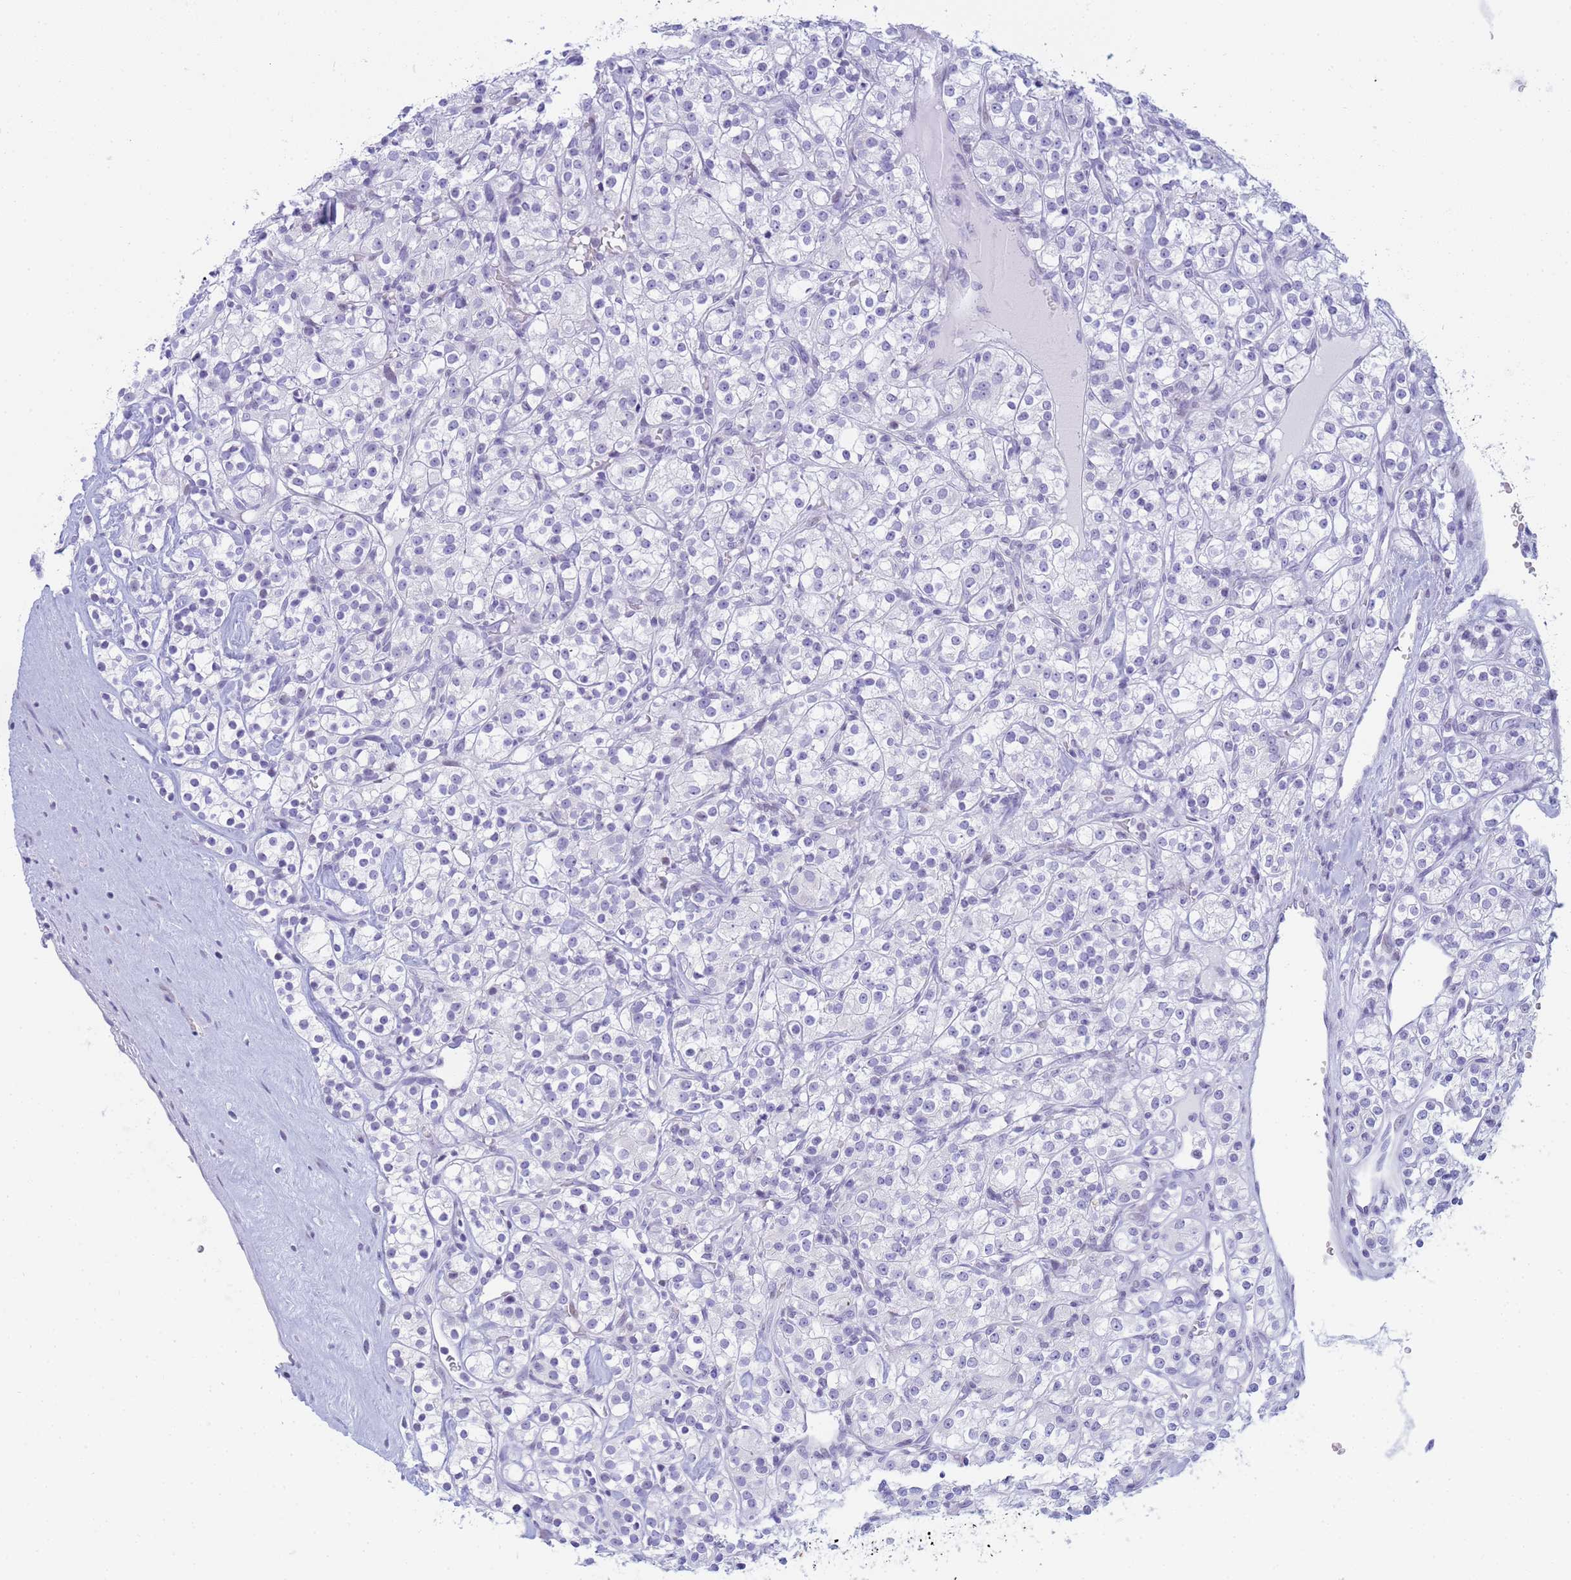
{"staining": {"intensity": "negative", "quantity": "none", "location": "none"}, "tissue": "renal cancer", "cell_type": "Tumor cells", "image_type": "cancer", "snomed": [{"axis": "morphology", "description": "Adenocarcinoma, NOS"}, {"axis": "topography", "description": "Kidney"}], "caption": "High magnification brightfield microscopy of adenocarcinoma (renal) stained with DAB (3,3'-diaminobenzidine) (brown) and counterstained with hematoxylin (blue): tumor cells show no significant staining.", "gene": "SNX20", "patient": {"sex": "male", "age": 77}}